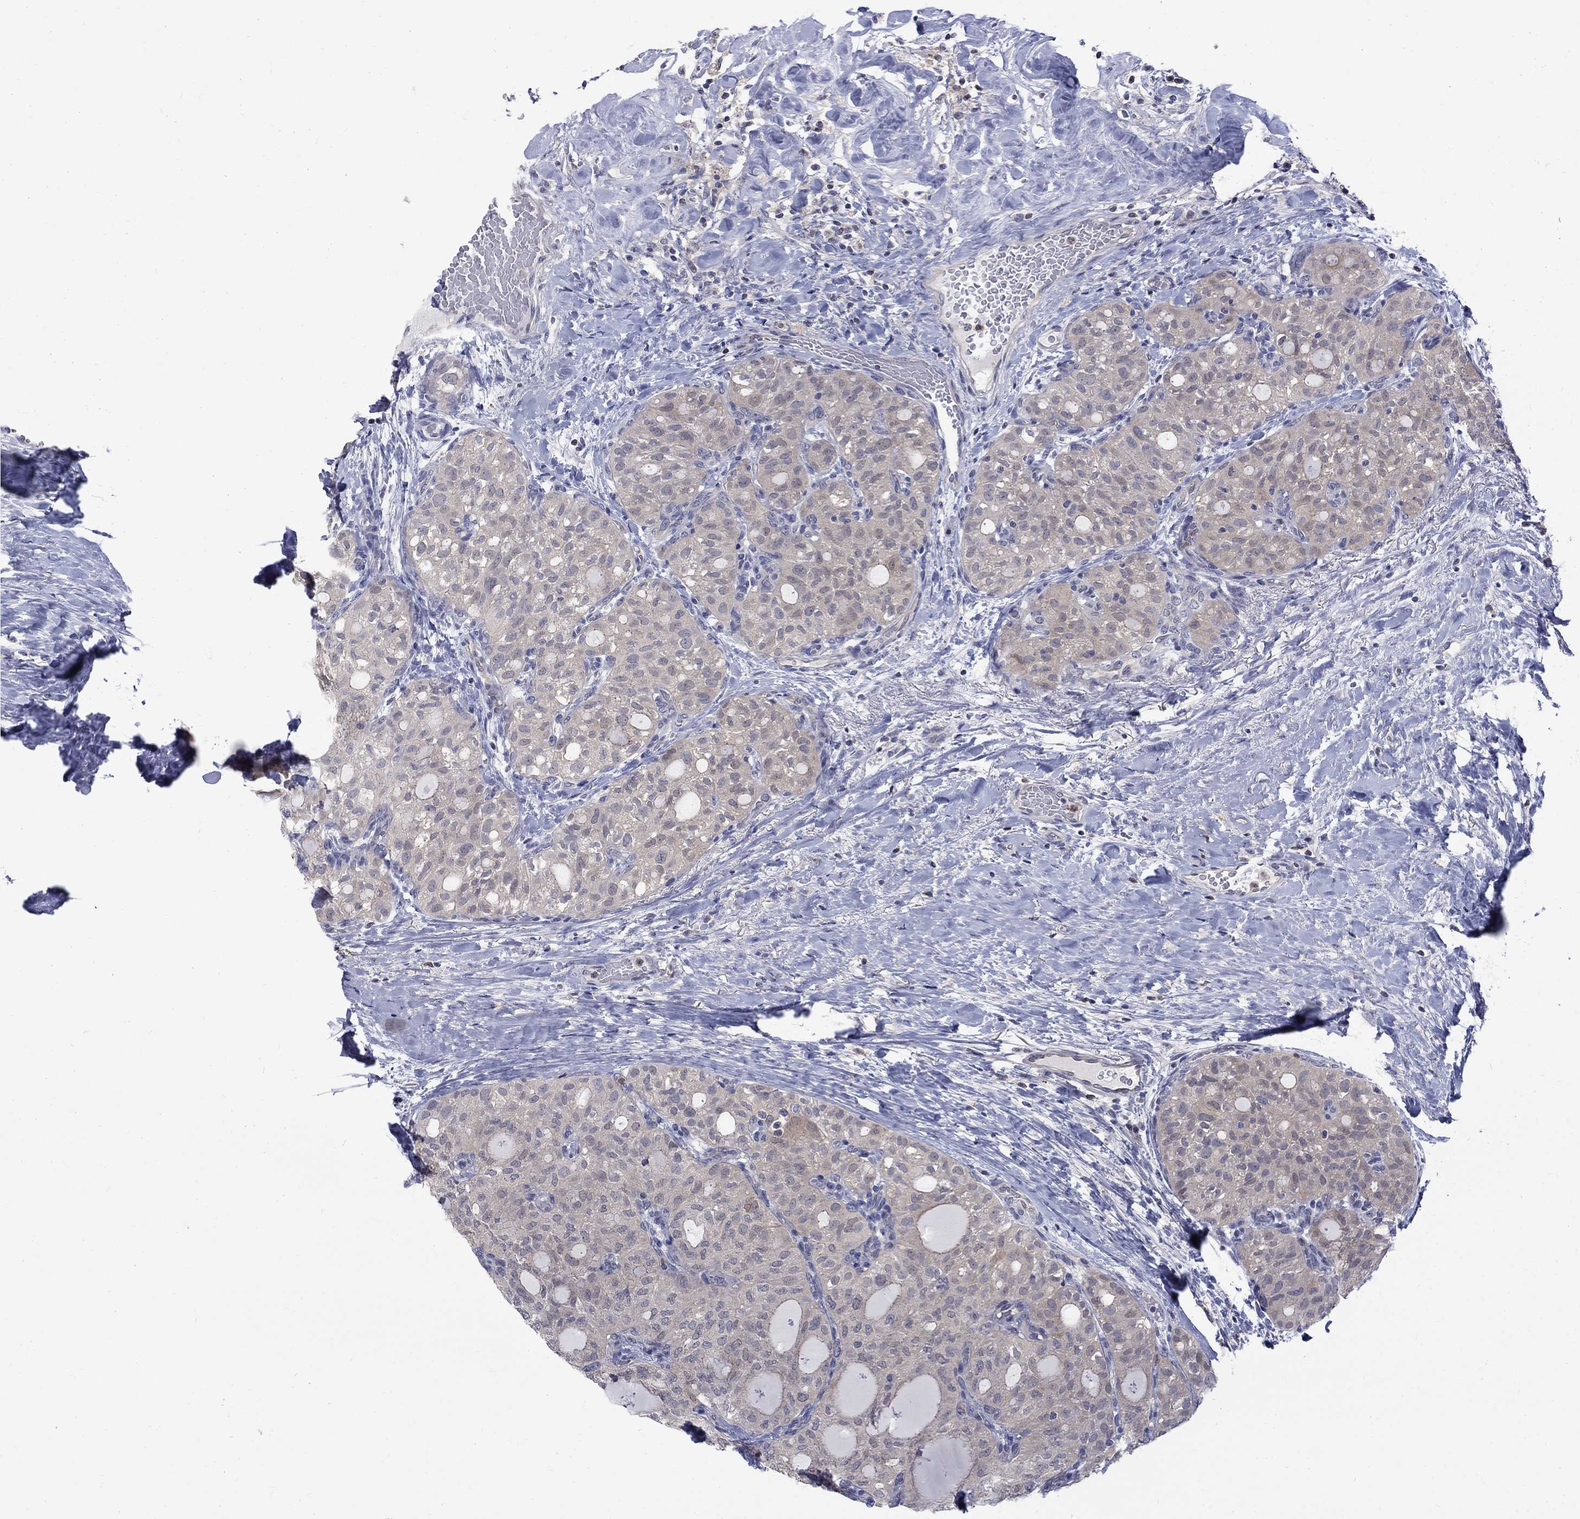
{"staining": {"intensity": "negative", "quantity": "none", "location": "none"}, "tissue": "thyroid cancer", "cell_type": "Tumor cells", "image_type": "cancer", "snomed": [{"axis": "morphology", "description": "Follicular adenoma carcinoma, NOS"}, {"axis": "topography", "description": "Thyroid gland"}], "caption": "This is an immunohistochemistry (IHC) histopathology image of thyroid follicular adenoma carcinoma. There is no positivity in tumor cells.", "gene": "HKDC1", "patient": {"sex": "male", "age": 75}}